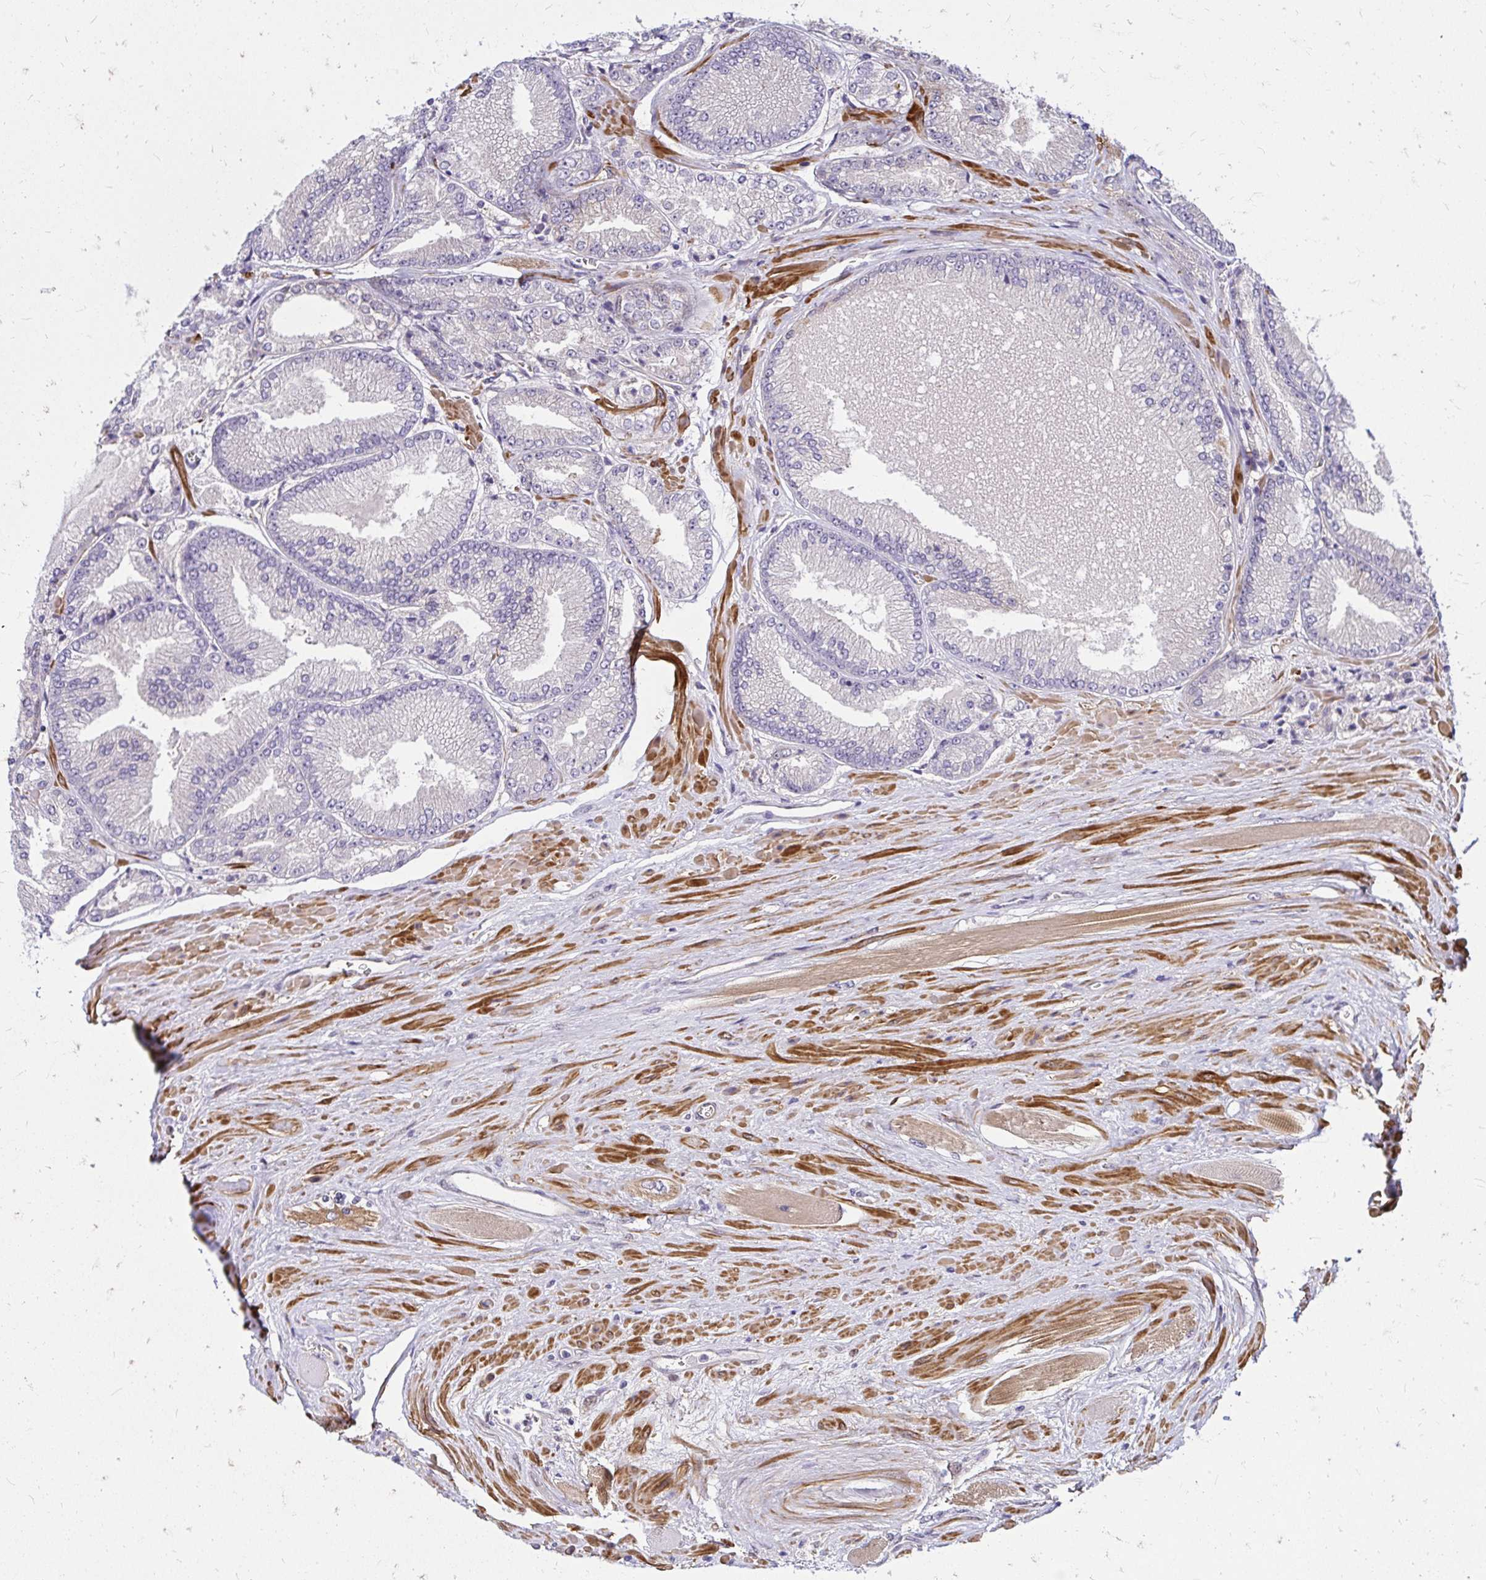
{"staining": {"intensity": "negative", "quantity": "none", "location": "none"}, "tissue": "prostate cancer", "cell_type": "Tumor cells", "image_type": "cancer", "snomed": [{"axis": "morphology", "description": "Adenocarcinoma, Low grade"}, {"axis": "topography", "description": "Prostate"}], "caption": "Photomicrograph shows no protein expression in tumor cells of prostate adenocarcinoma (low-grade) tissue.", "gene": "YAP1", "patient": {"sex": "male", "age": 67}}